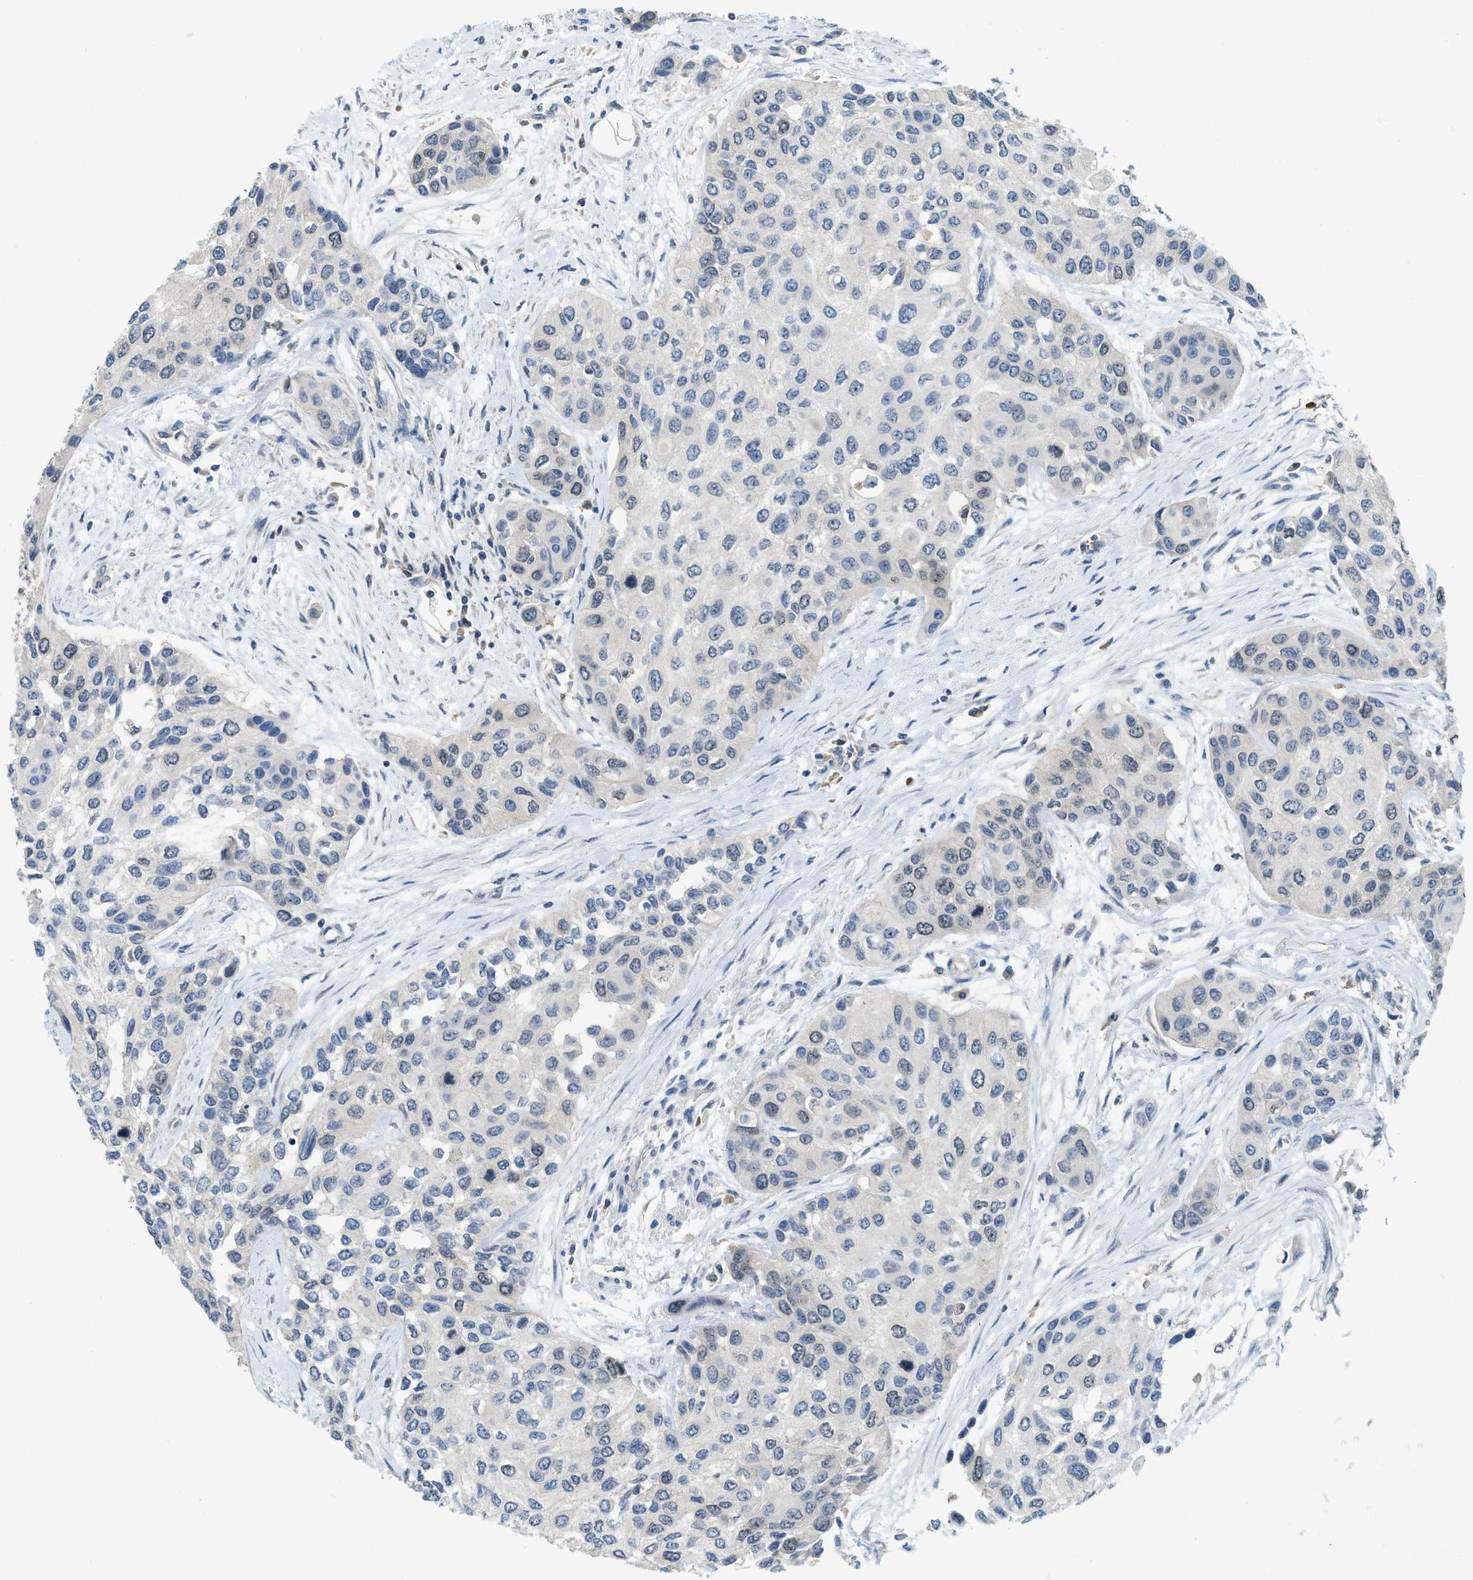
{"staining": {"intensity": "moderate", "quantity": "<25%", "location": "nuclear"}, "tissue": "urothelial cancer", "cell_type": "Tumor cells", "image_type": "cancer", "snomed": [{"axis": "morphology", "description": "Urothelial carcinoma, High grade"}, {"axis": "topography", "description": "Urinary bladder"}], "caption": "Human urothelial carcinoma (high-grade) stained with a protein marker shows moderate staining in tumor cells.", "gene": "MIS18A", "patient": {"sex": "female", "age": 56}}